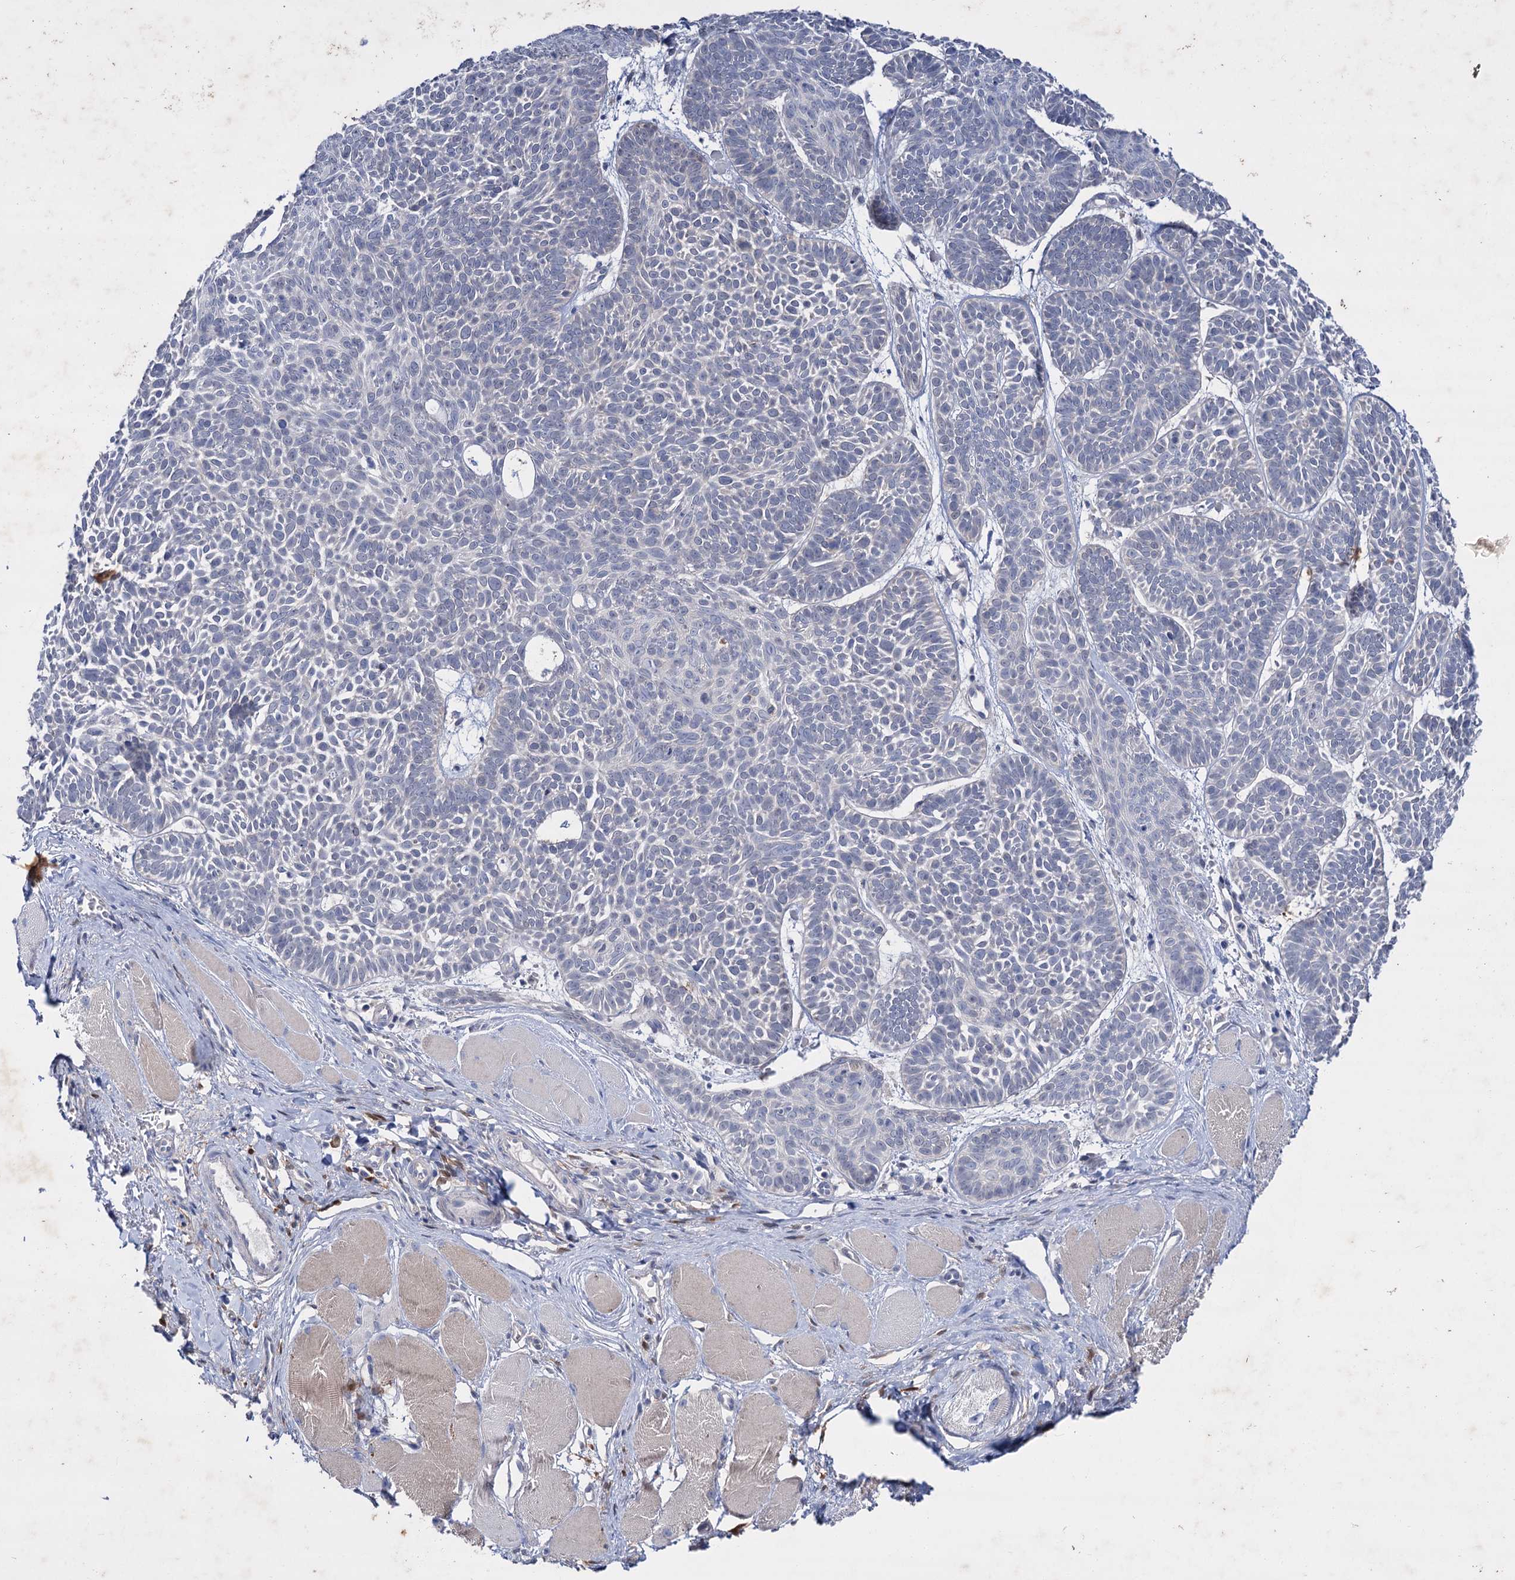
{"staining": {"intensity": "negative", "quantity": "none", "location": "none"}, "tissue": "skin cancer", "cell_type": "Tumor cells", "image_type": "cancer", "snomed": [{"axis": "morphology", "description": "Basal cell carcinoma"}, {"axis": "topography", "description": "Skin"}], "caption": "Image shows no protein positivity in tumor cells of basal cell carcinoma (skin) tissue. (DAB (3,3'-diaminobenzidine) immunohistochemistry visualized using brightfield microscopy, high magnification).", "gene": "LYZL4", "patient": {"sex": "male", "age": 85}}